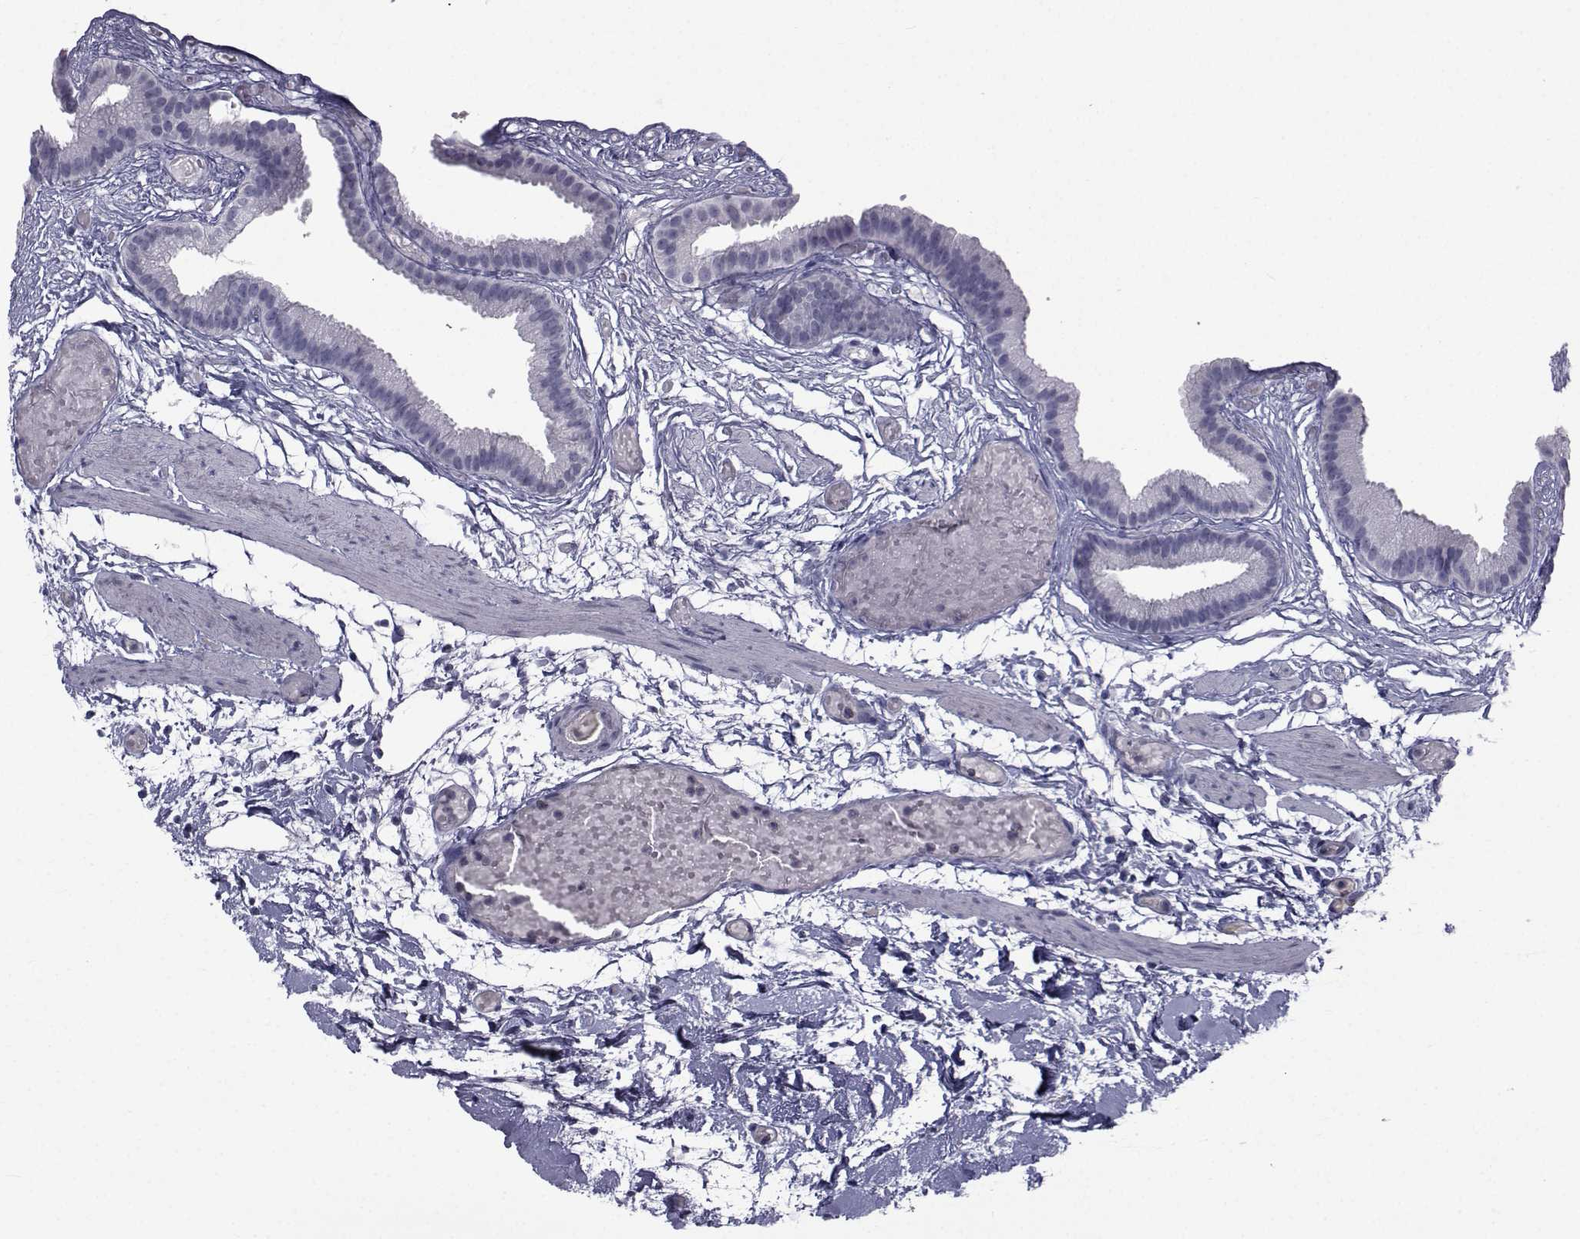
{"staining": {"intensity": "negative", "quantity": "none", "location": "none"}, "tissue": "gallbladder", "cell_type": "Glandular cells", "image_type": "normal", "snomed": [{"axis": "morphology", "description": "Normal tissue, NOS"}, {"axis": "topography", "description": "Gallbladder"}], "caption": "The micrograph reveals no staining of glandular cells in benign gallbladder.", "gene": "PAX2", "patient": {"sex": "female", "age": 45}}